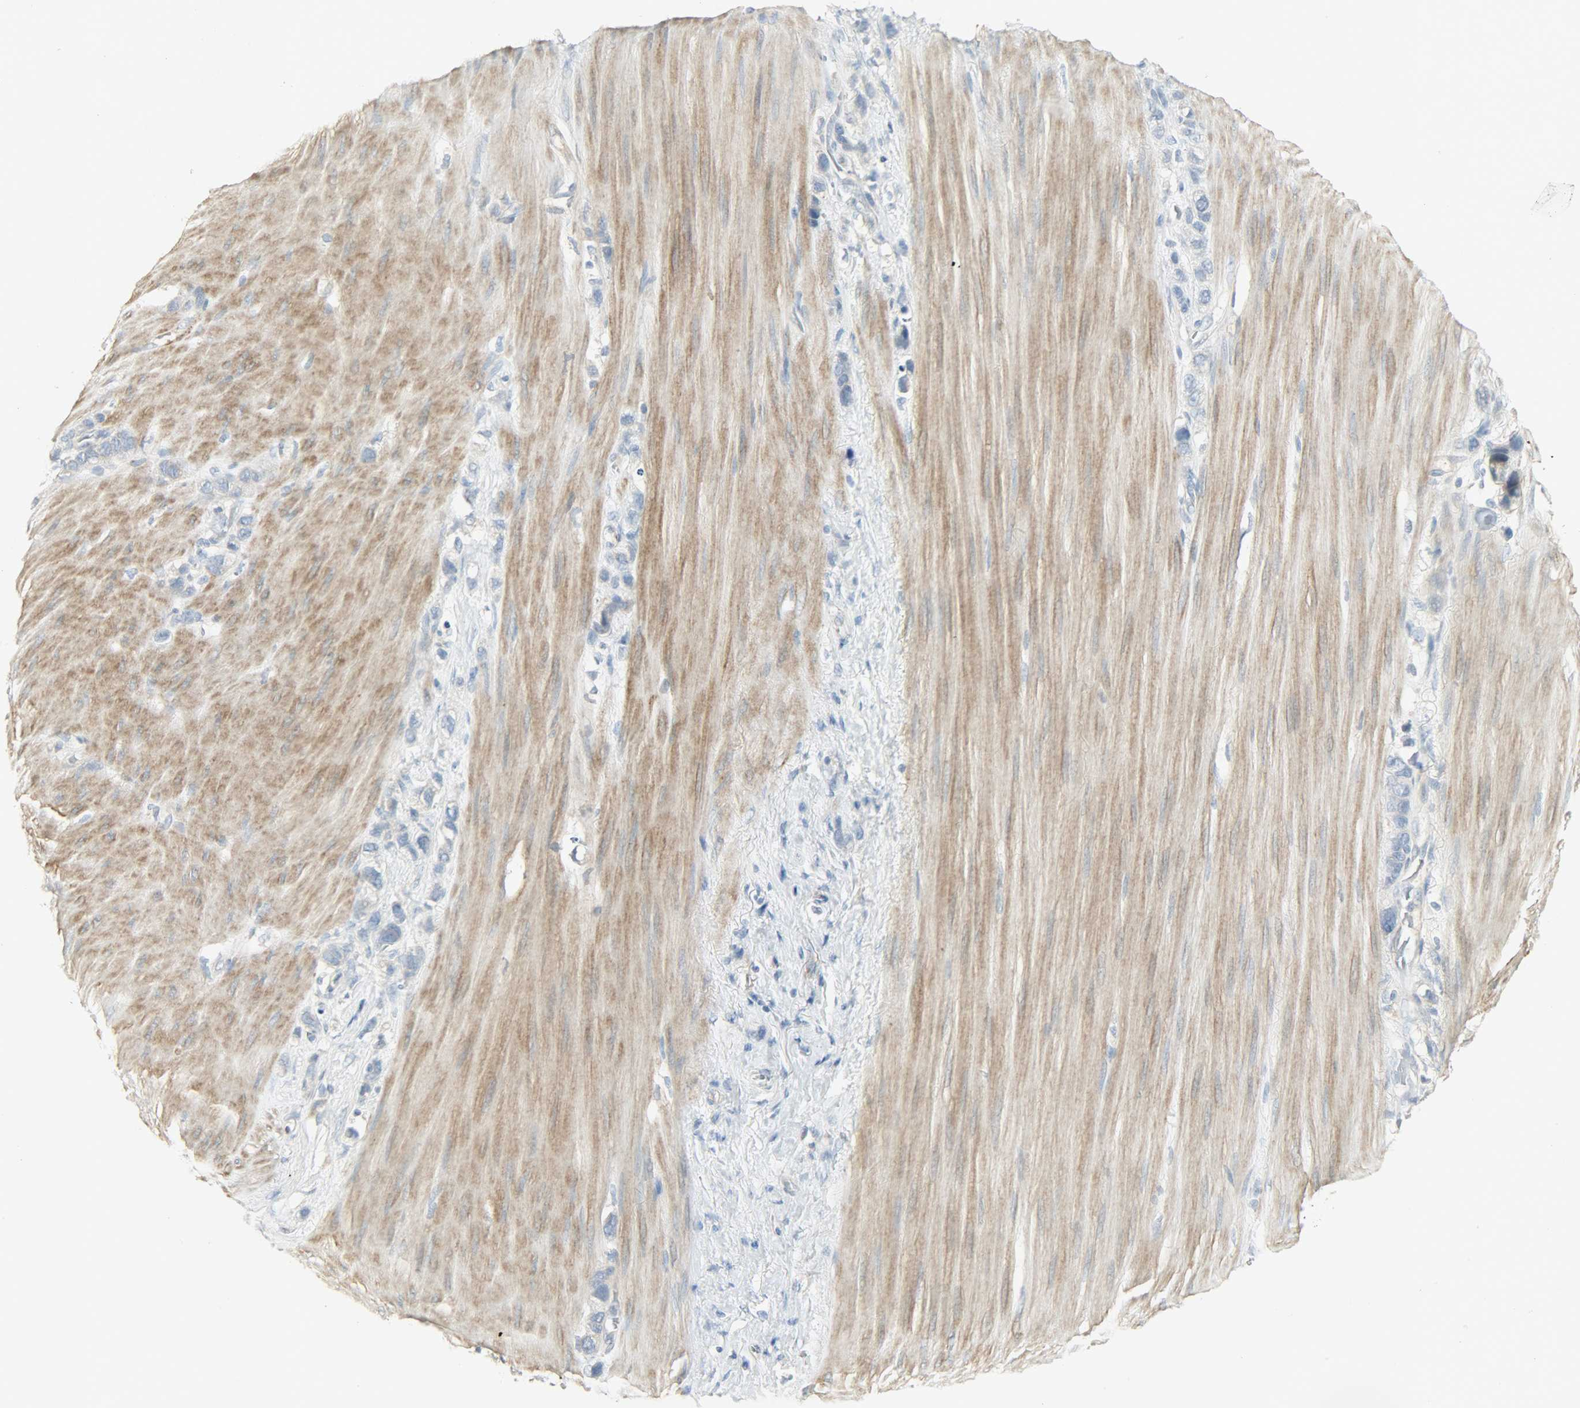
{"staining": {"intensity": "negative", "quantity": "none", "location": "none"}, "tissue": "stomach cancer", "cell_type": "Tumor cells", "image_type": "cancer", "snomed": [{"axis": "morphology", "description": "Normal tissue, NOS"}, {"axis": "morphology", "description": "Adenocarcinoma, NOS"}, {"axis": "morphology", "description": "Adenocarcinoma, High grade"}, {"axis": "topography", "description": "Stomach, upper"}, {"axis": "topography", "description": "Stomach"}], "caption": "There is no significant expression in tumor cells of stomach cancer (adenocarcinoma). (Stains: DAB (3,3'-diaminobenzidine) IHC with hematoxylin counter stain, Microscopy: brightfield microscopy at high magnification).", "gene": "ENPEP", "patient": {"sex": "female", "age": 65}}